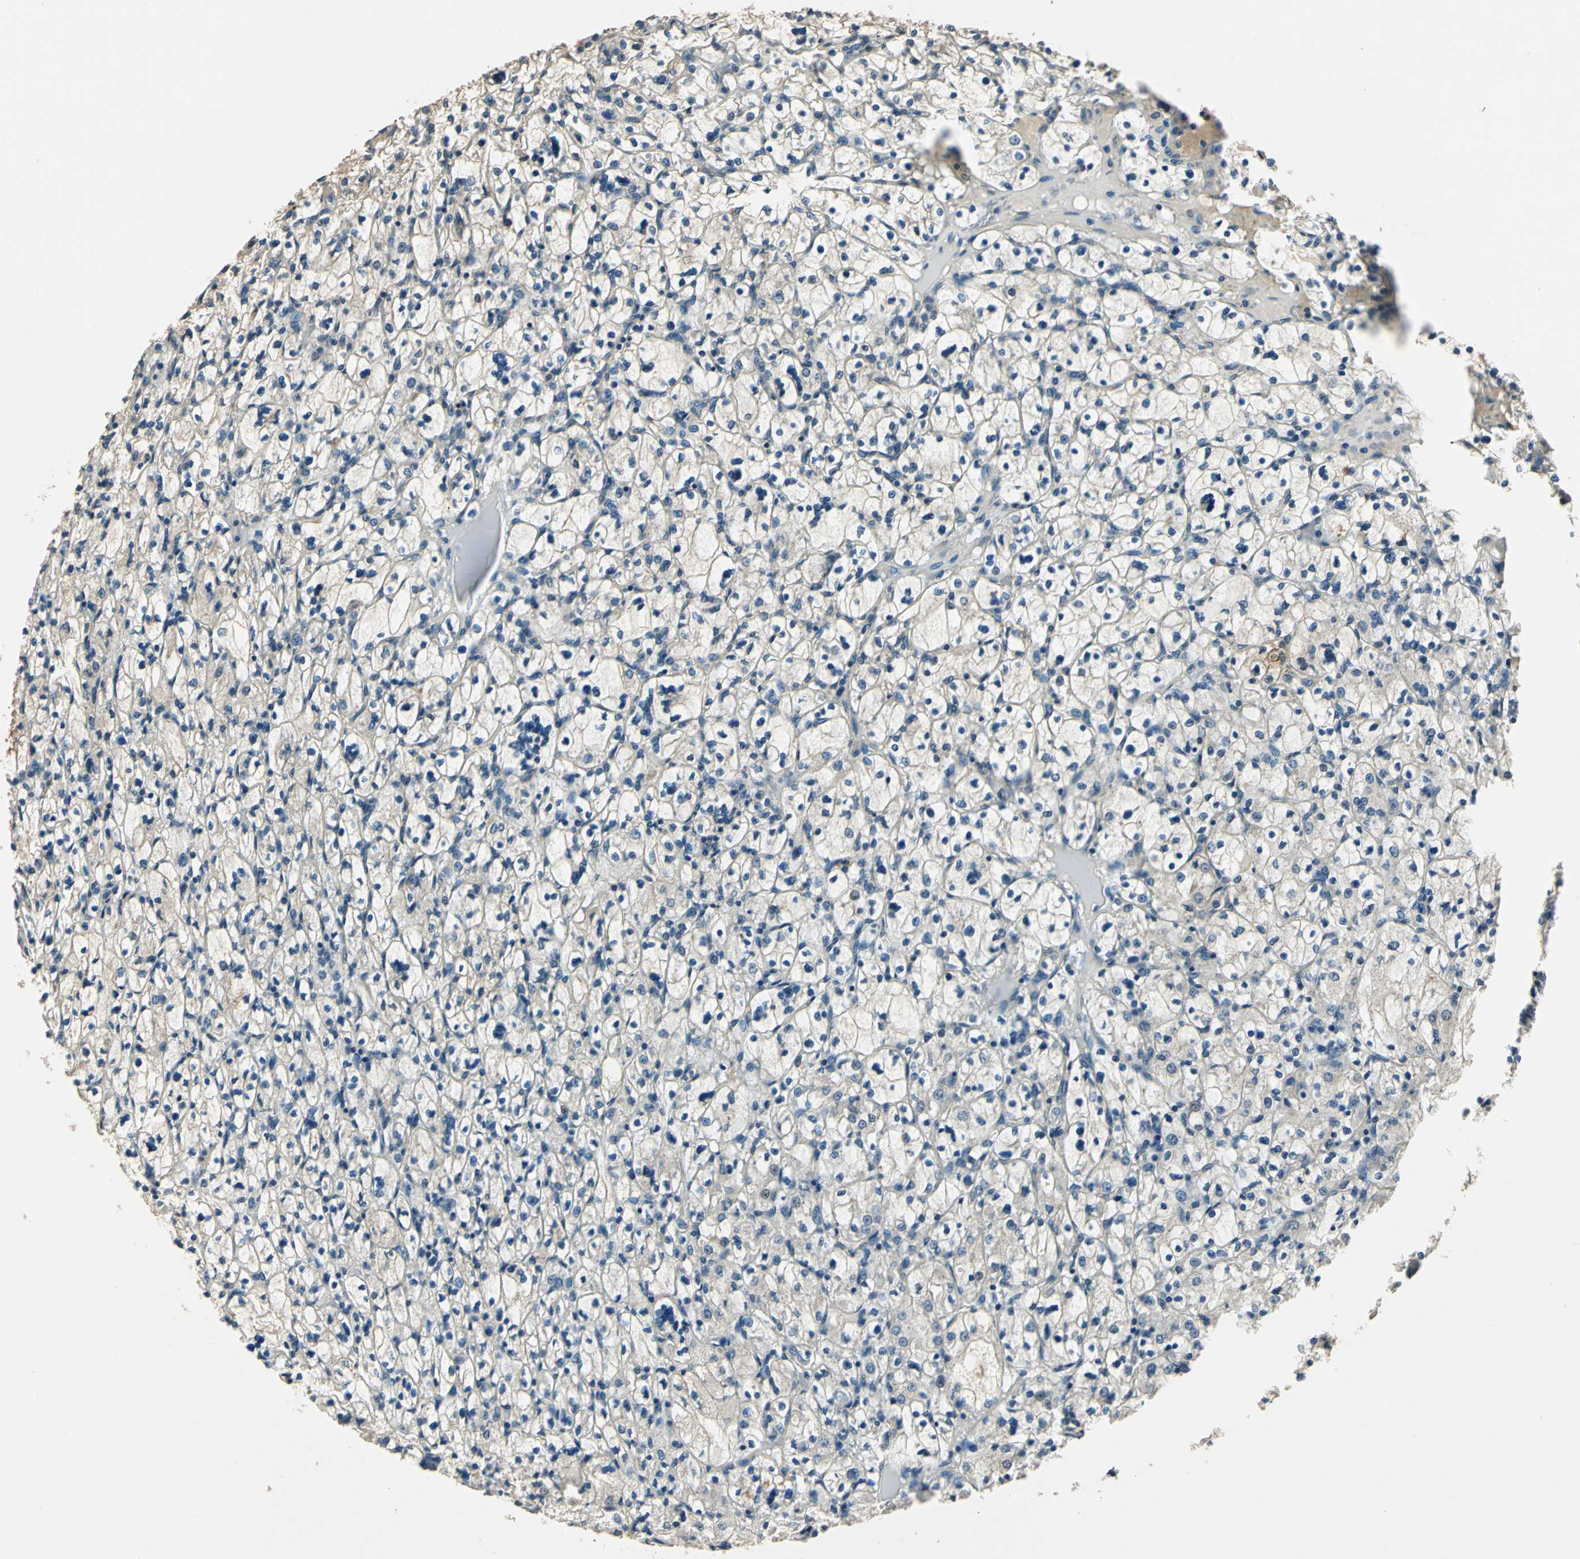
{"staining": {"intensity": "weak", "quantity": "25%-75%", "location": "cytoplasmic/membranous"}, "tissue": "renal cancer", "cell_type": "Tumor cells", "image_type": "cancer", "snomed": [{"axis": "morphology", "description": "Adenocarcinoma, NOS"}, {"axis": "topography", "description": "Kidney"}], "caption": "A micrograph of human renal adenocarcinoma stained for a protein exhibits weak cytoplasmic/membranous brown staining in tumor cells. (Brightfield microscopy of DAB IHC at high magnification).", "gene": "AHSA1", "patient": {"sex": "female", "age": 83}}